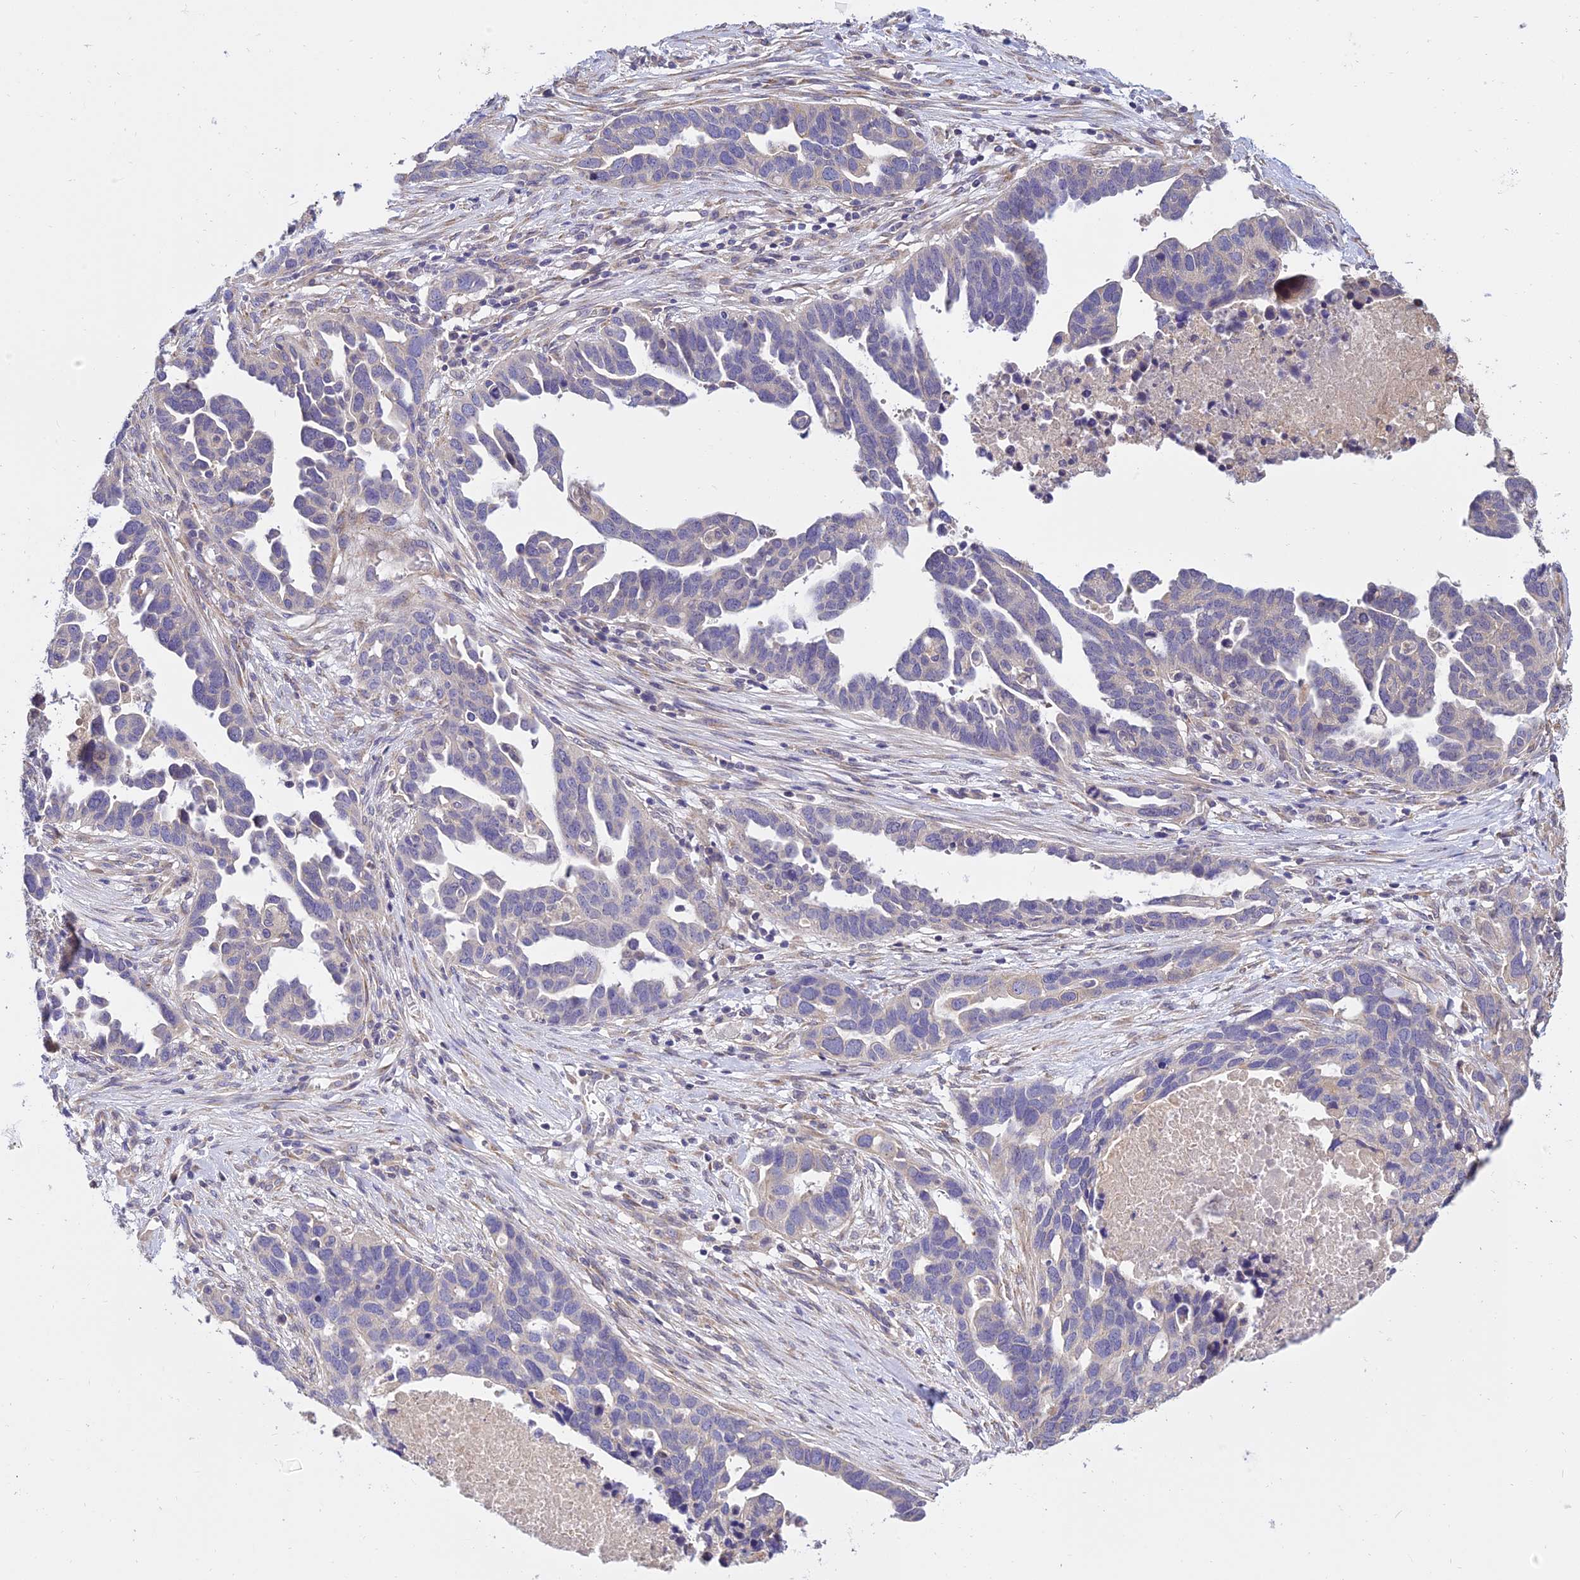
{"staining": {"intensity": "negative", "quantity": "none", "location": "none"}, "tissue": "ovarian cancer", "cell_type": "Tumor cells", "image_type": "cancer", "snomed": [{"axis": "morphology", "description": "Cystadenocarcinoma, serous, NOS"}, {"axis": "topography", "description": "Ovary"}], "caption": "This image is of ovarian serous cystadenocarcinoma stained with immunohistochemistry to label a protein in brown with the nuclei are counter-stained blue. There is no staining in tumor cells.", "gene": "ARL8B", "patient": {"sex": "female", "age": 54}}